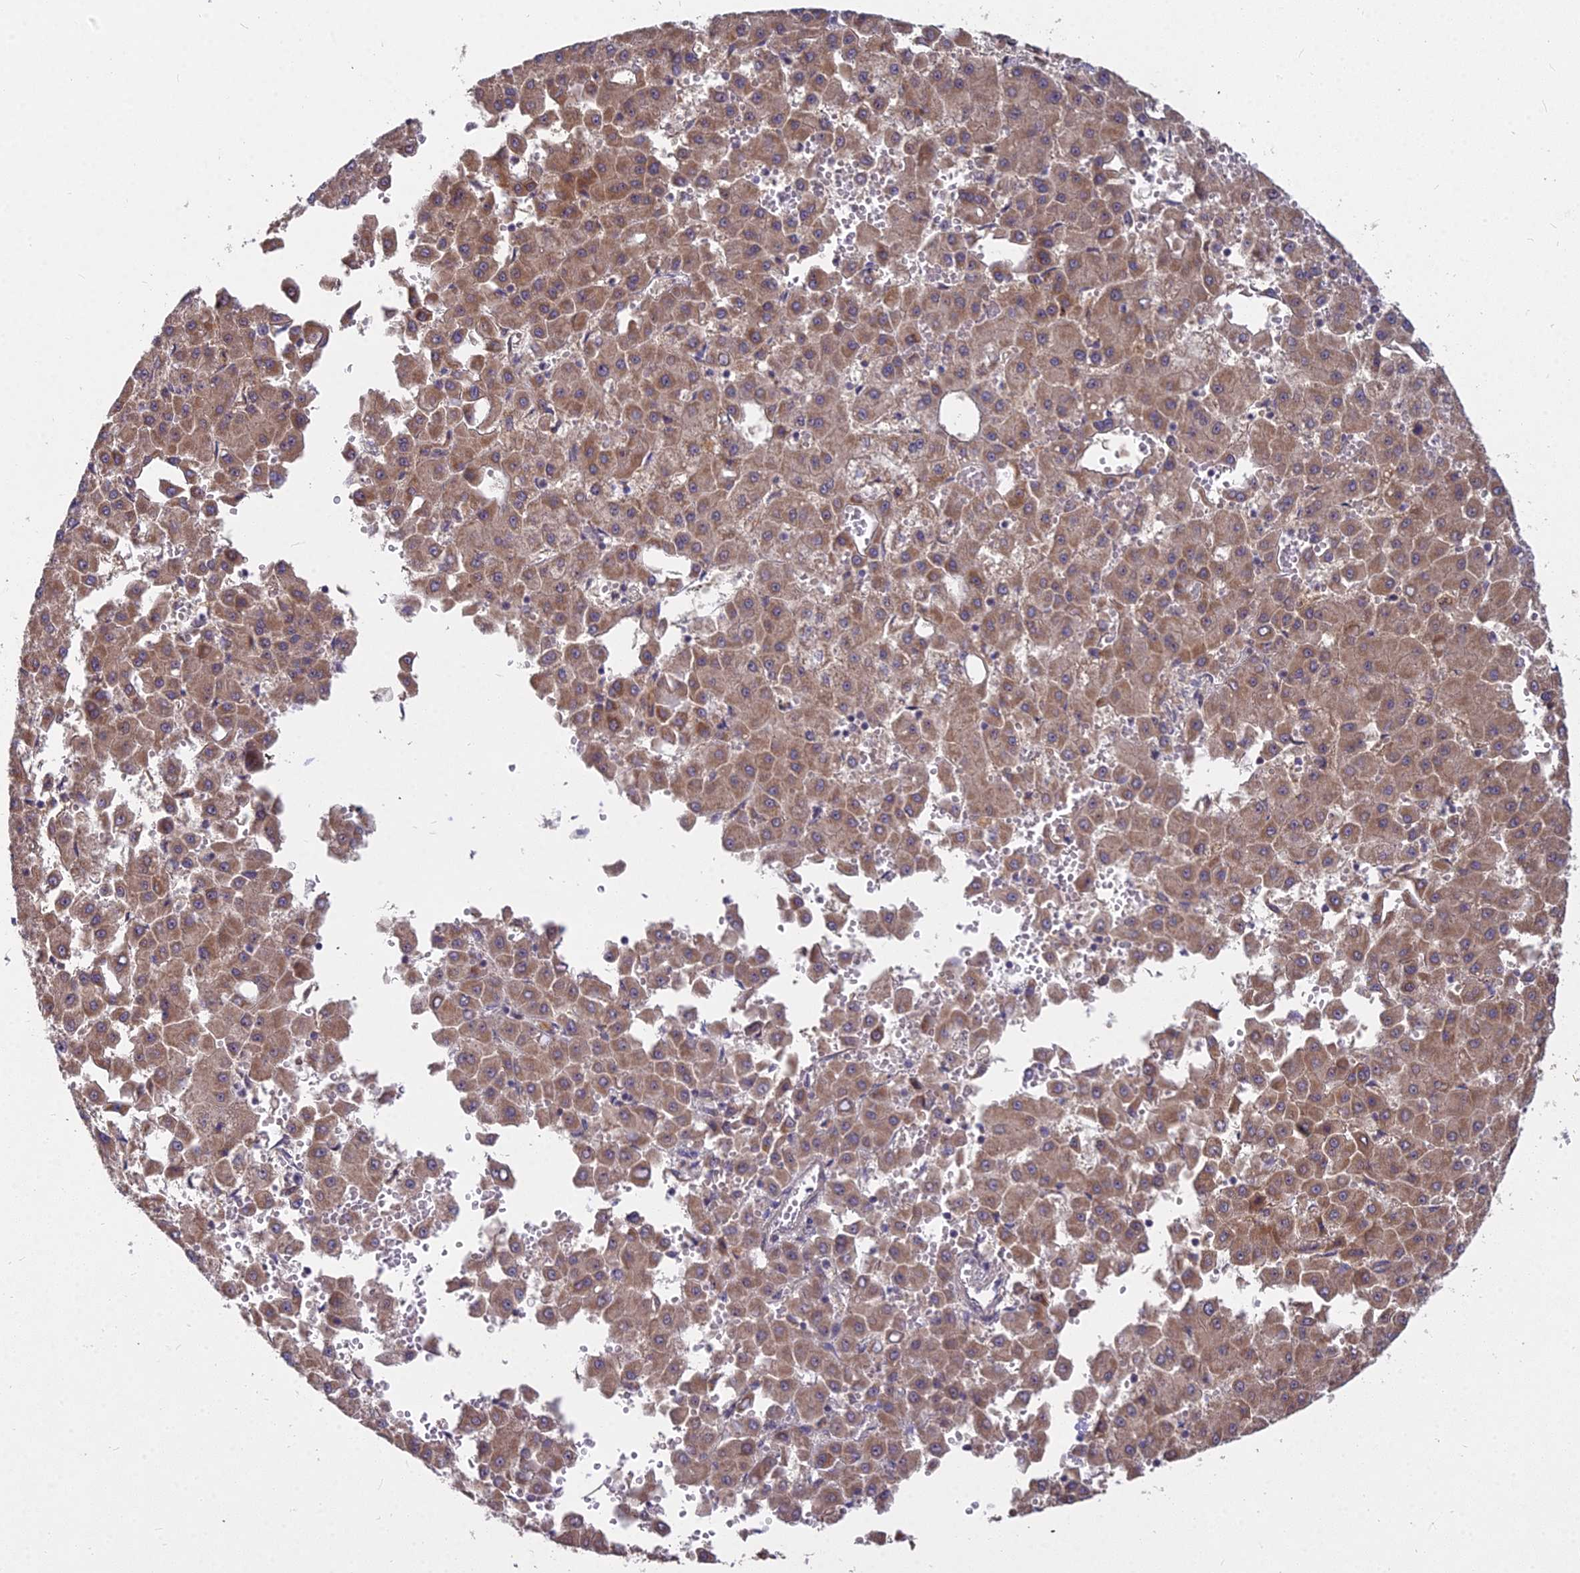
{"staining": {"intensity": "moderate", "quantity": ">75%", "location": "cytoplasmic/membranous"}, "tissue": "liver cancer", "cell_type": "Tumor cells", "image_type": "cancer", "snomed": [{"axis": "morphology", "description": "Carcinoma, Hepatocellular, NOS"}, {"axis": "topography", "description": "Liver"}], "caption": "Immunohistochemistry photomicrograph of human hepatocellular carcinoma (liver) stained for a protein (brown), which demonstrates medium levels of moderate cytoplasmic/membranous expression in about >75% of tumor cells.", "gene": "MICU2", "patient": {"sex": "male", "age": 47}}